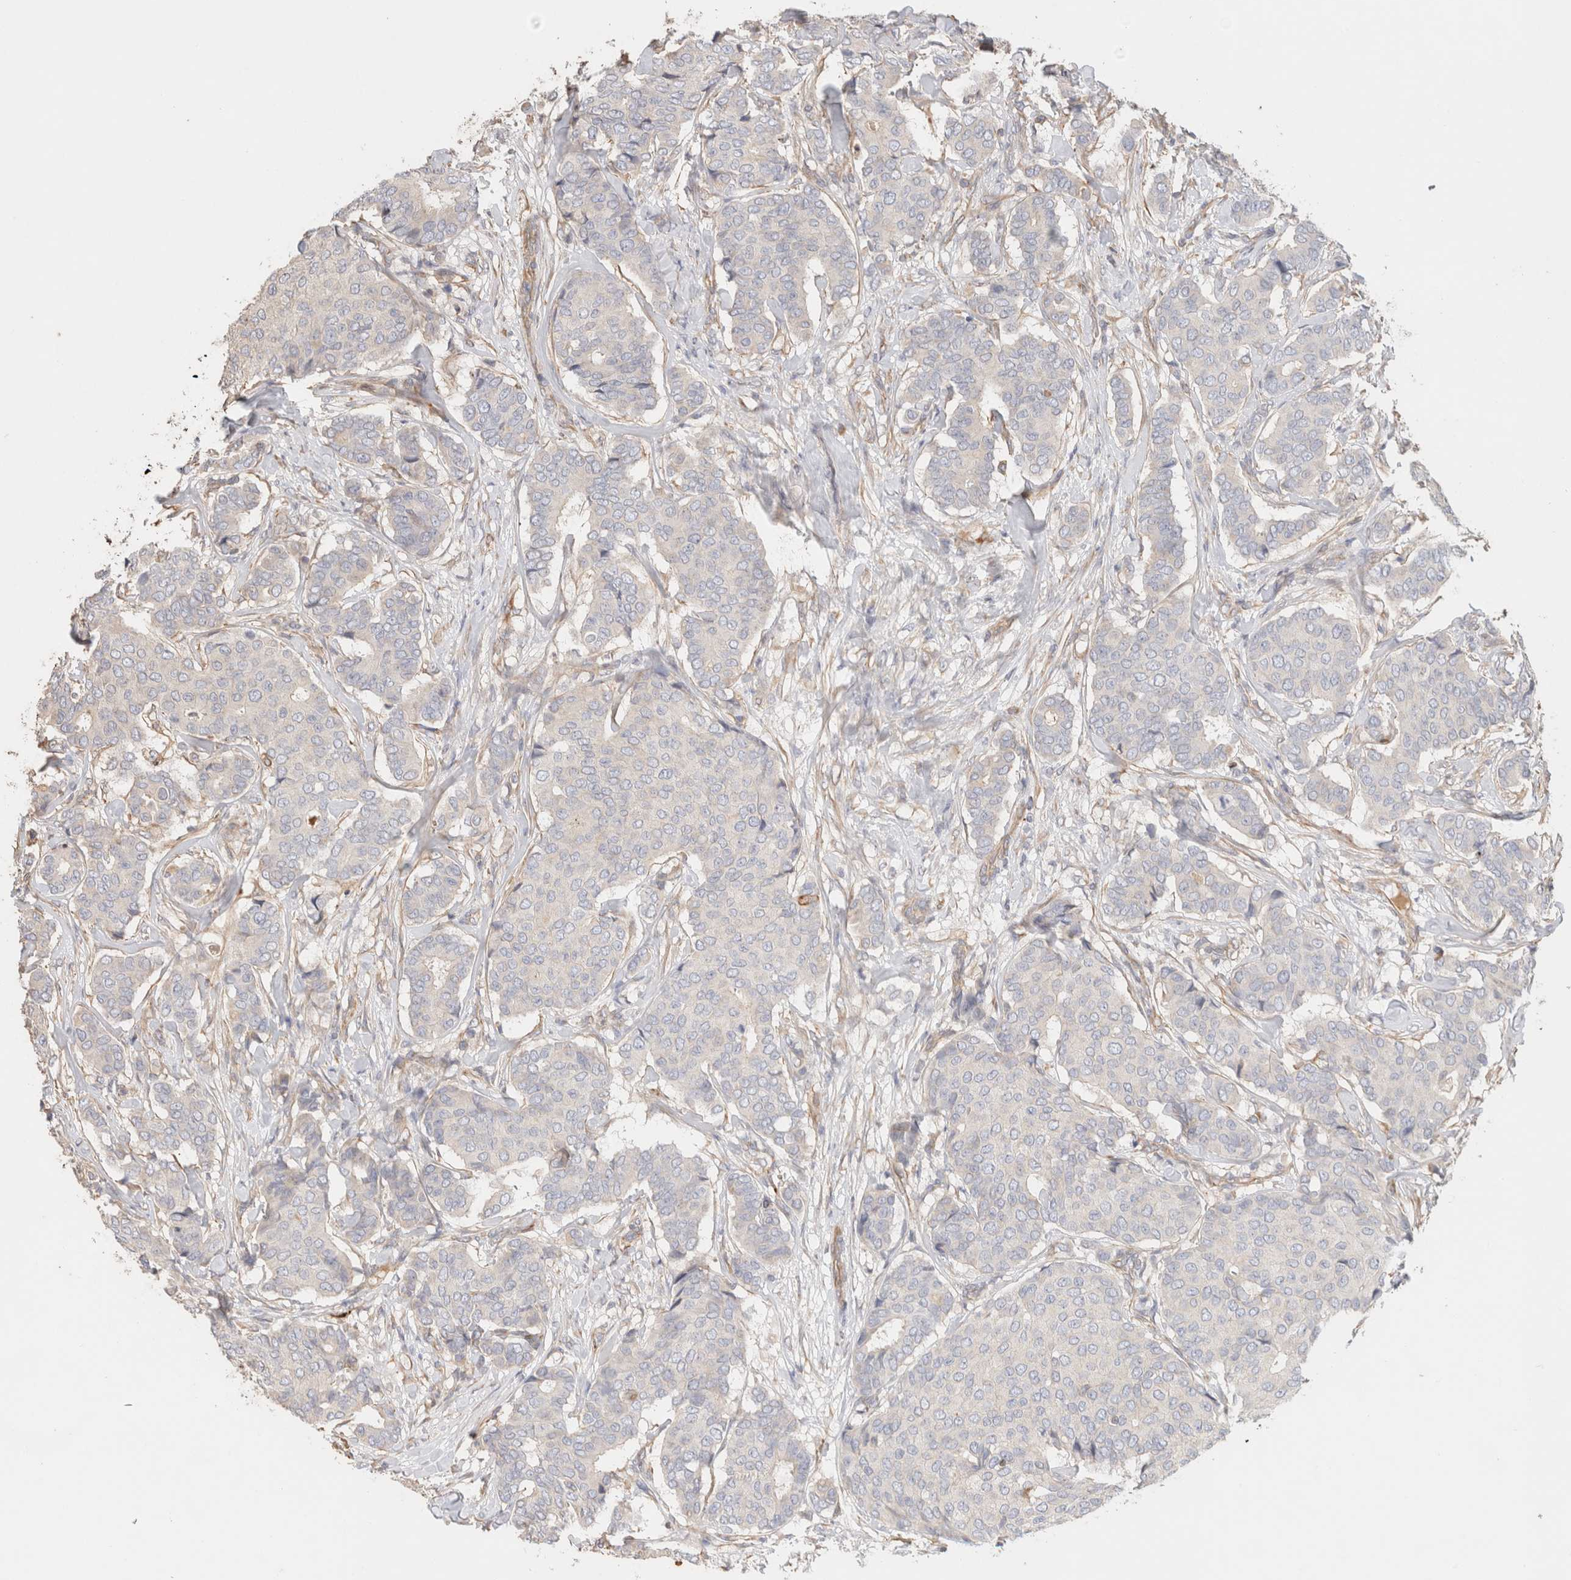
{"staining": {"intensity": "negative", "quantity": "none", "location": "none"}, "tissue": "breast cancer", "cell_type": "Tumor cells", "image_type": "cancer", "snomed": [{"axis": "morphology", "description": "Duct carcinoma"}, {"axis": "topography", "description": "Breast"}], "caption": "A high-resolution histopathology image shows IHC staining of breast infiltrating ductal carcinoma, which displays no significant expression in tumor cells.", "gene": "PROS1", "patient": {"sex": "female", "age": 75}}